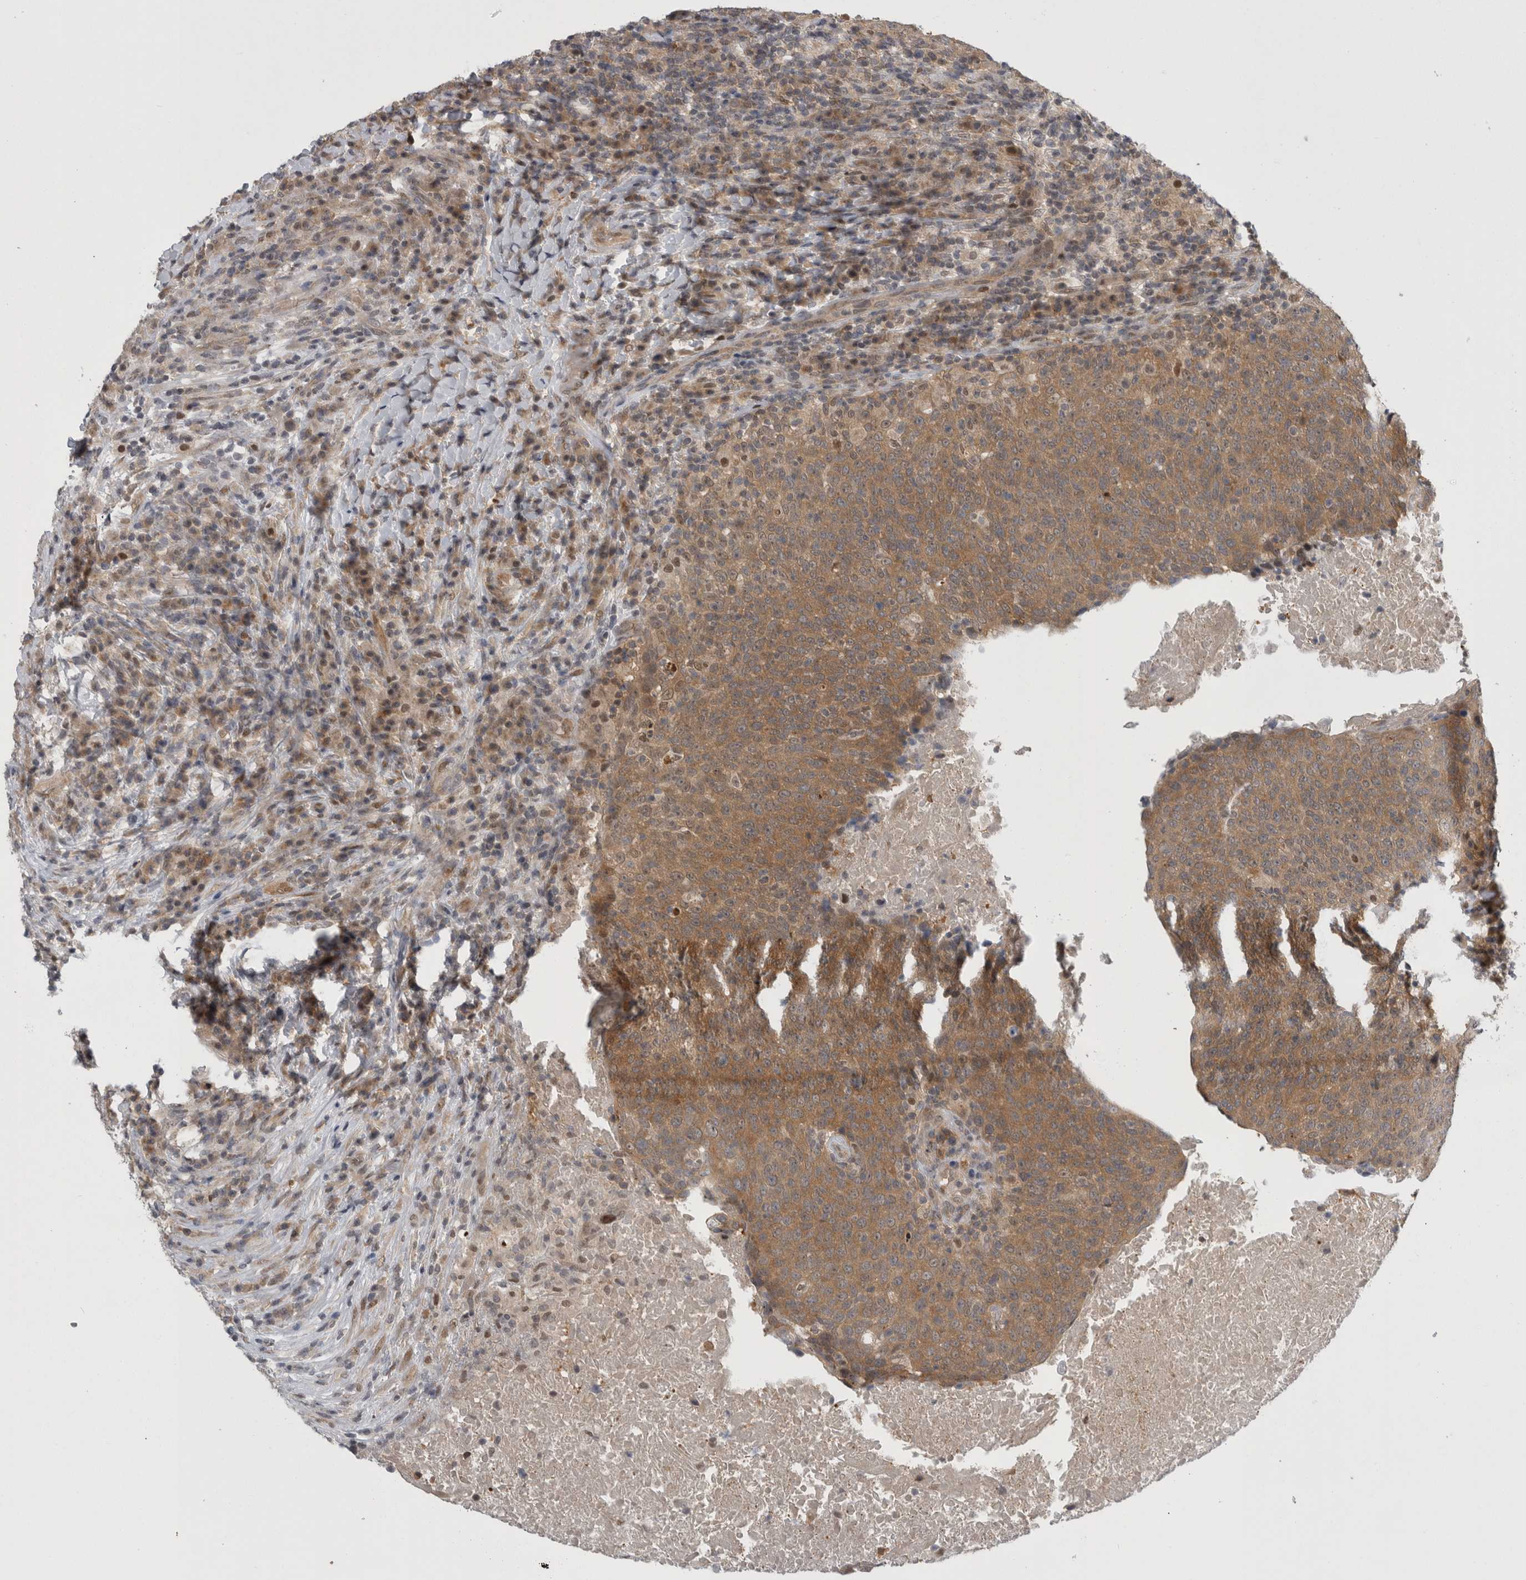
{"staining": {"intensity": "moderate", "quantity": ">75%", "location": "cytoplasmic/membranous"}, "tissue": "head and neck cancer", "cell_type": "Tumor cells", "image_type": "cancer", "snomed": [{"axis": "morphology", "description": "Squamous cell carcinoma, NOS"}, {"axis": "morphology", "description": "Squamous cell carcinoma, metastatic, NOS"}, {"axis": "topography", "description": "Lymph node"}, {"axis": "topography", "description": "Head-Neck"}], "caption": "Immunohistochemical staining of head and neck squamous cell carcinoma reveals medium levels of moderate cytoplasmic/membranous staining in approximately >75% of tumor cells.", "gene": "PSMB2", "patient": {"sex": "male", "age": 62}}